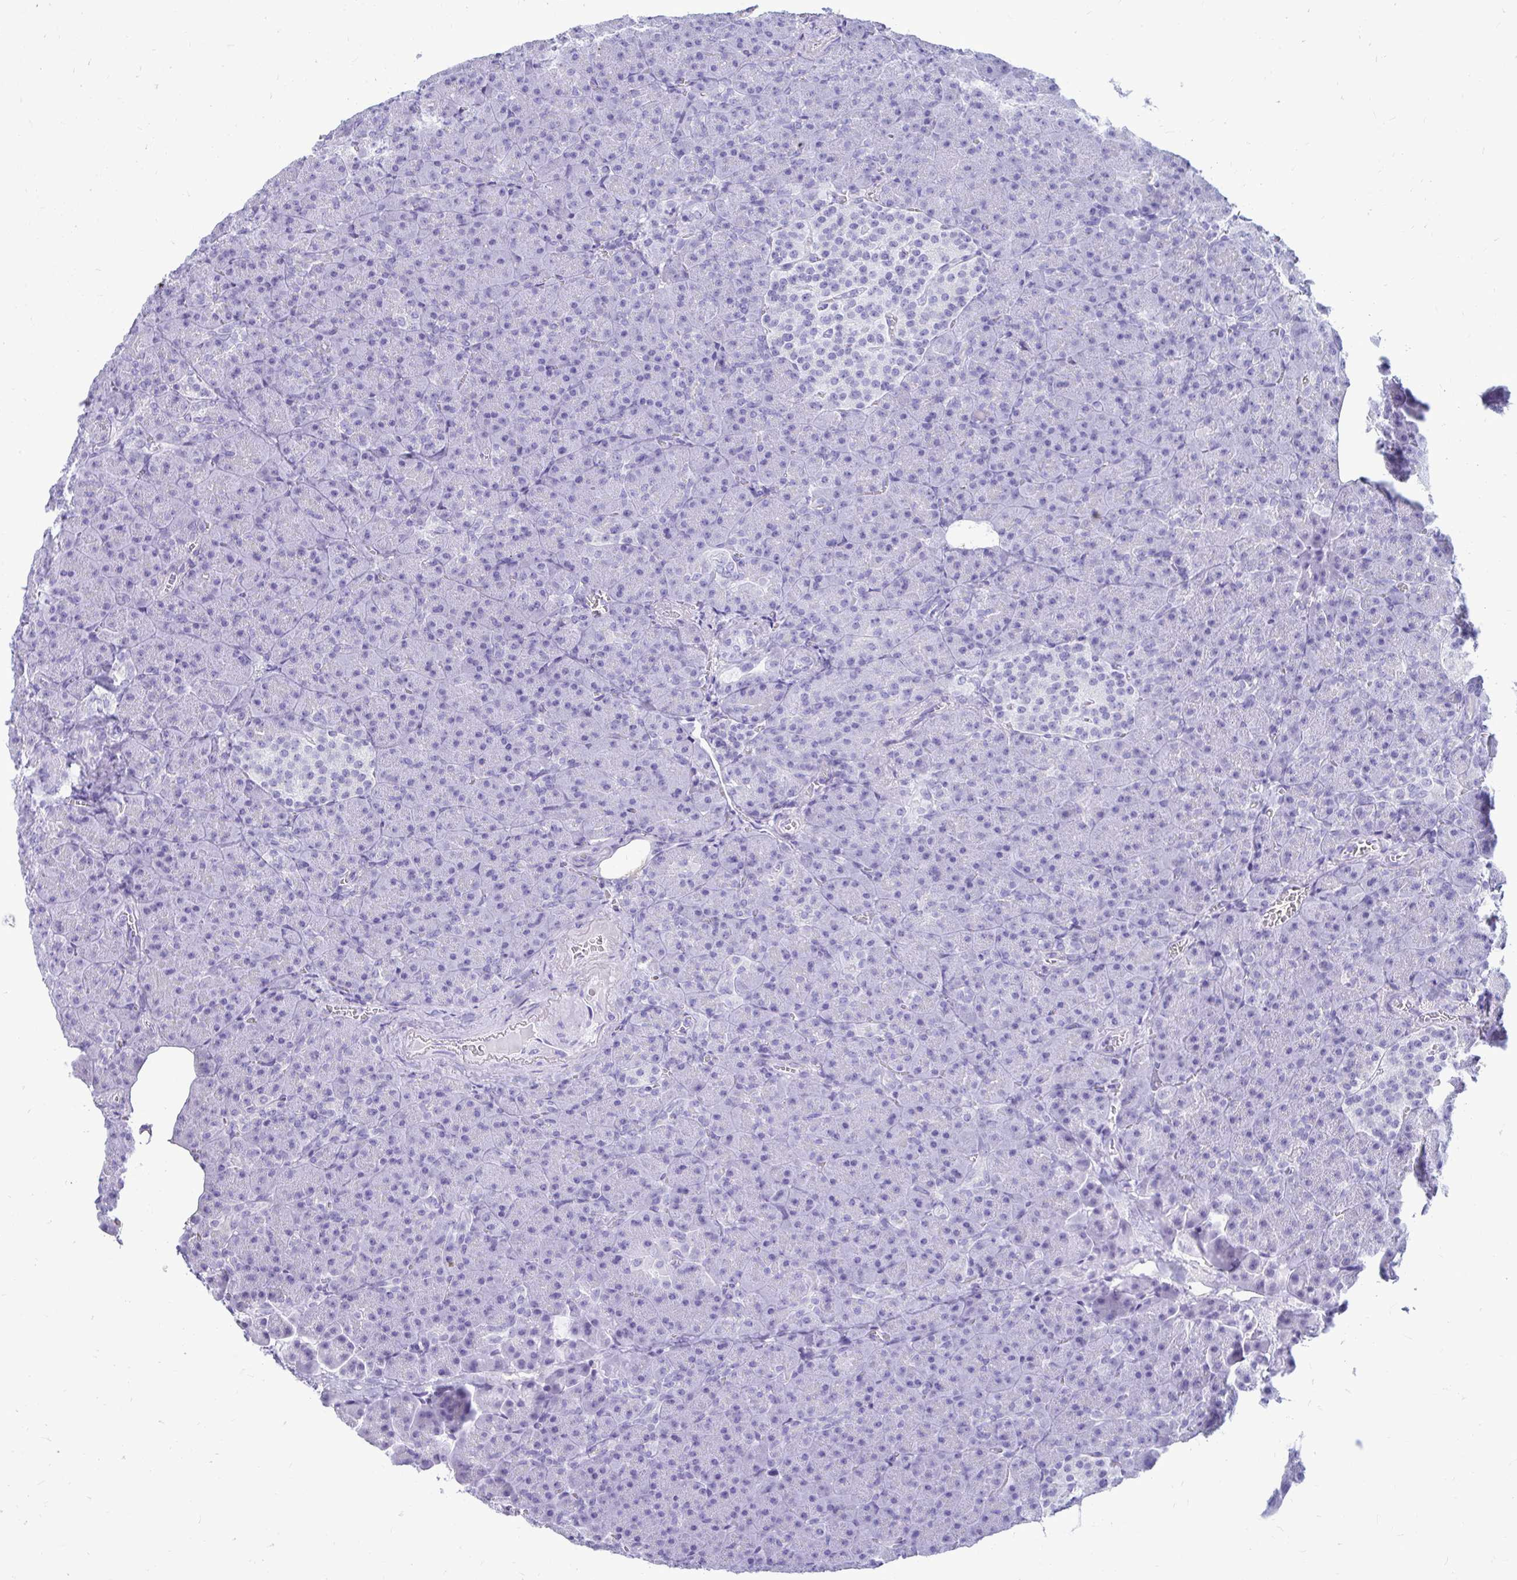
{"staining": {"intensity": "negative", "quantity": "none", "location": "none"}, "tissue": "pancreas", "cell_type": "Exocrine glandular cells", "image_type": "normal", "snomed": [{"axis": "morphology", "description": "Normal tissue, NOS"}, {"axis": "topography", "description": "Pancreas"}], "caption": "The immunohistochemistry (IHC) image has no significant positivity in exocrine glandular cells of pancreas.", "gene": "OR10R2", "patient": {"sex": "female", "age": 74}}